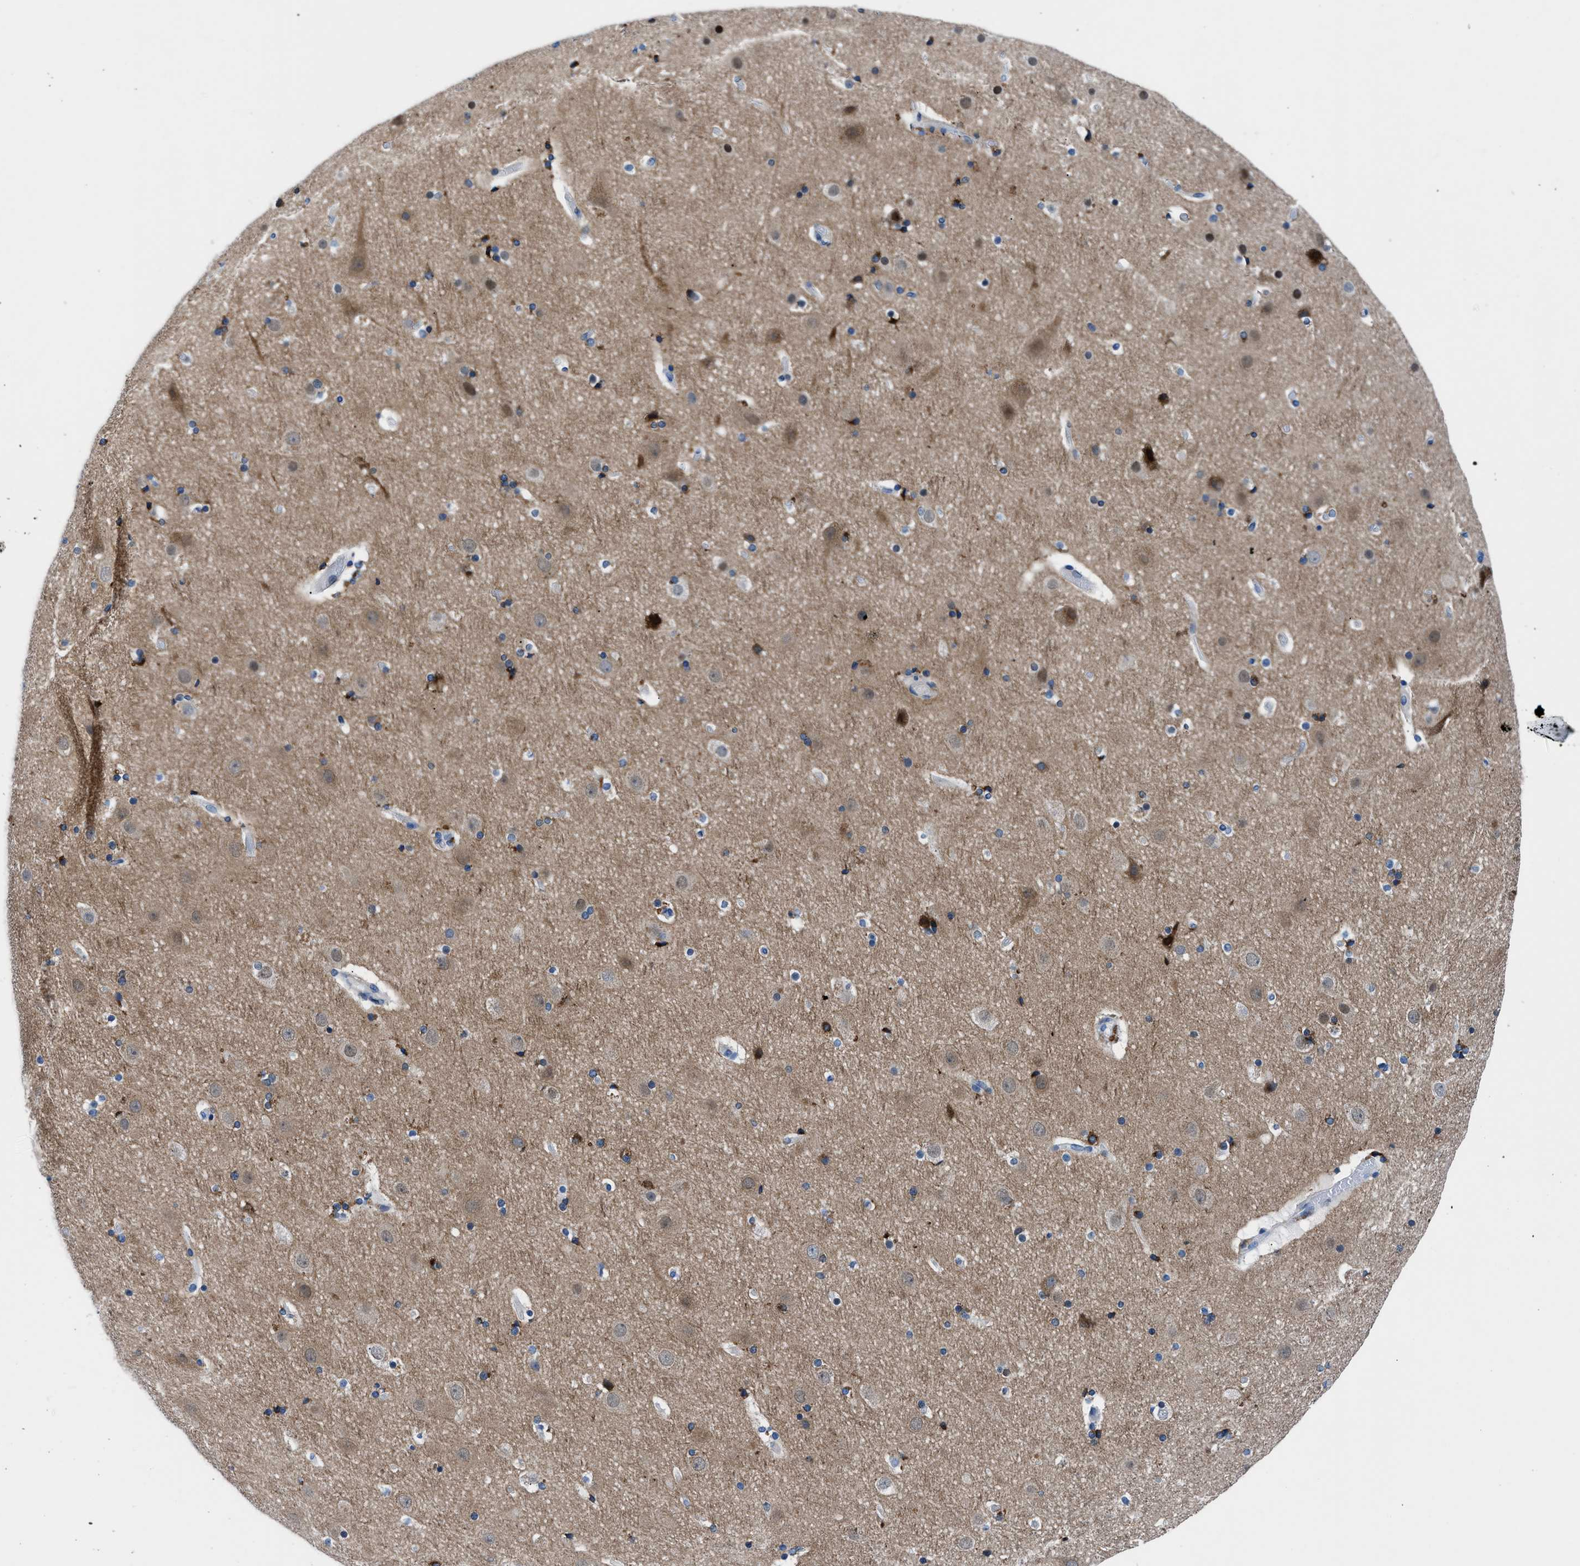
{"staining": {"intensity": "weak", "quantity": "<25%", "location": "cytoplasmic/membranous"}, "tissue": "cerebral cortex", "cell_type": "Endothelial cells", "image_type": "normal", "snomed": [{"axis": "morphology", "description": "Normal tissue, NOS"}, {"axis": "topography", "description": "Cerebral cortex"}], "caption": "Immunohistochemistry (IHC) image of unremarkable cerebral cortex: cerebral cortex stained with DAB shows no significant protein expression in endothelial cells.", "gene": "UAP1", "patient": {"sex": "male", "age": 57}}